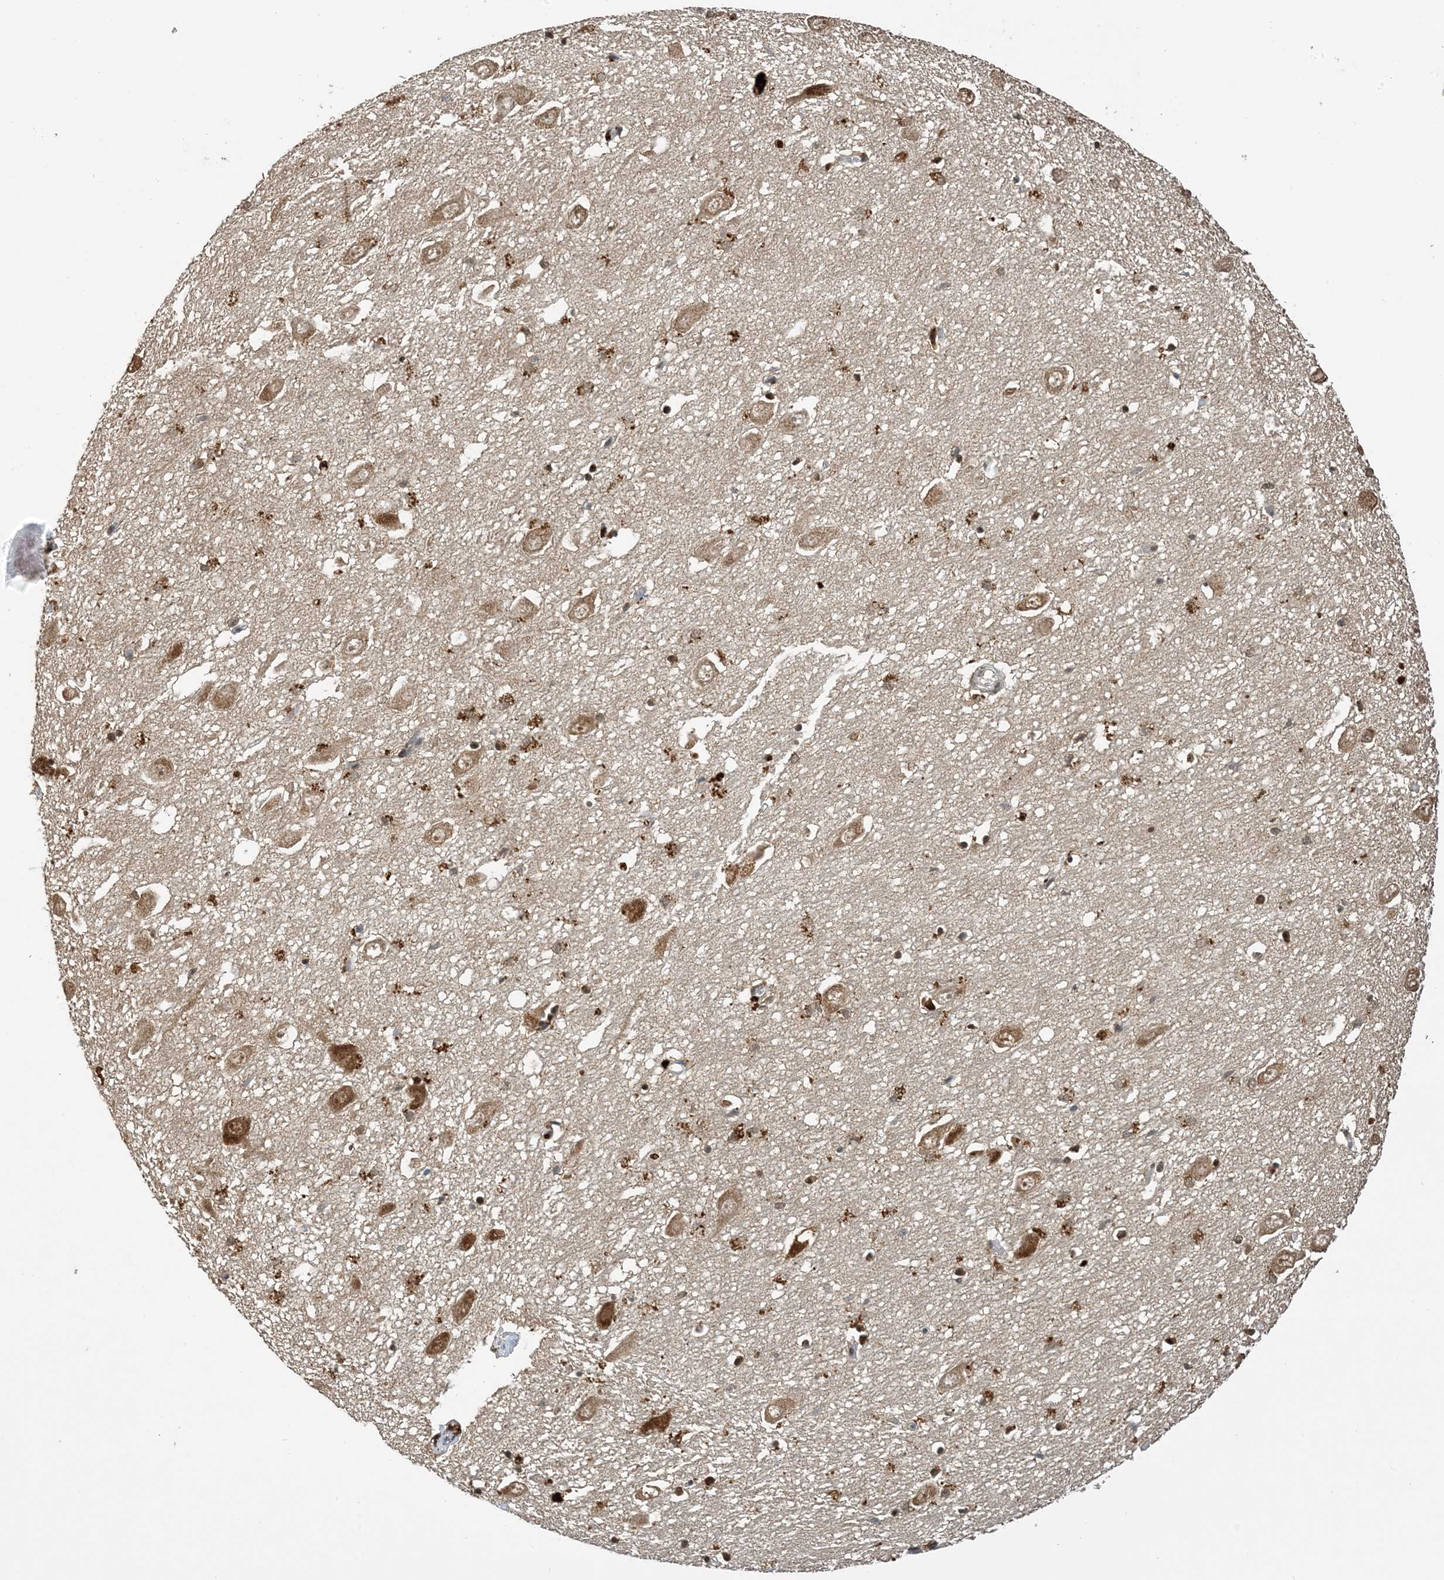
{"staining": {"intensity": "moderate", "quantity": "25%-75%", "location": "cytoplasmic/membranous,nuclear"}, "tissue": "hippocampus", "cell_type": "Glial cells", "image_type": "normal", "snomed": [{"axis": "morphology", "description": "Normal tissue, NOS"}, {"axis": "topography", "description": "Hippocampus"}], "caption": "Approximately 25%-75% of glial cells in unremarkable human hippocampus demonstrate moderate cytoplasmic/membranous,nuclear protein positivity as visualized by brown immunohistochemical staining.", "gene": "ACYP2", "patient": {"sex": "female", "age": 64}}